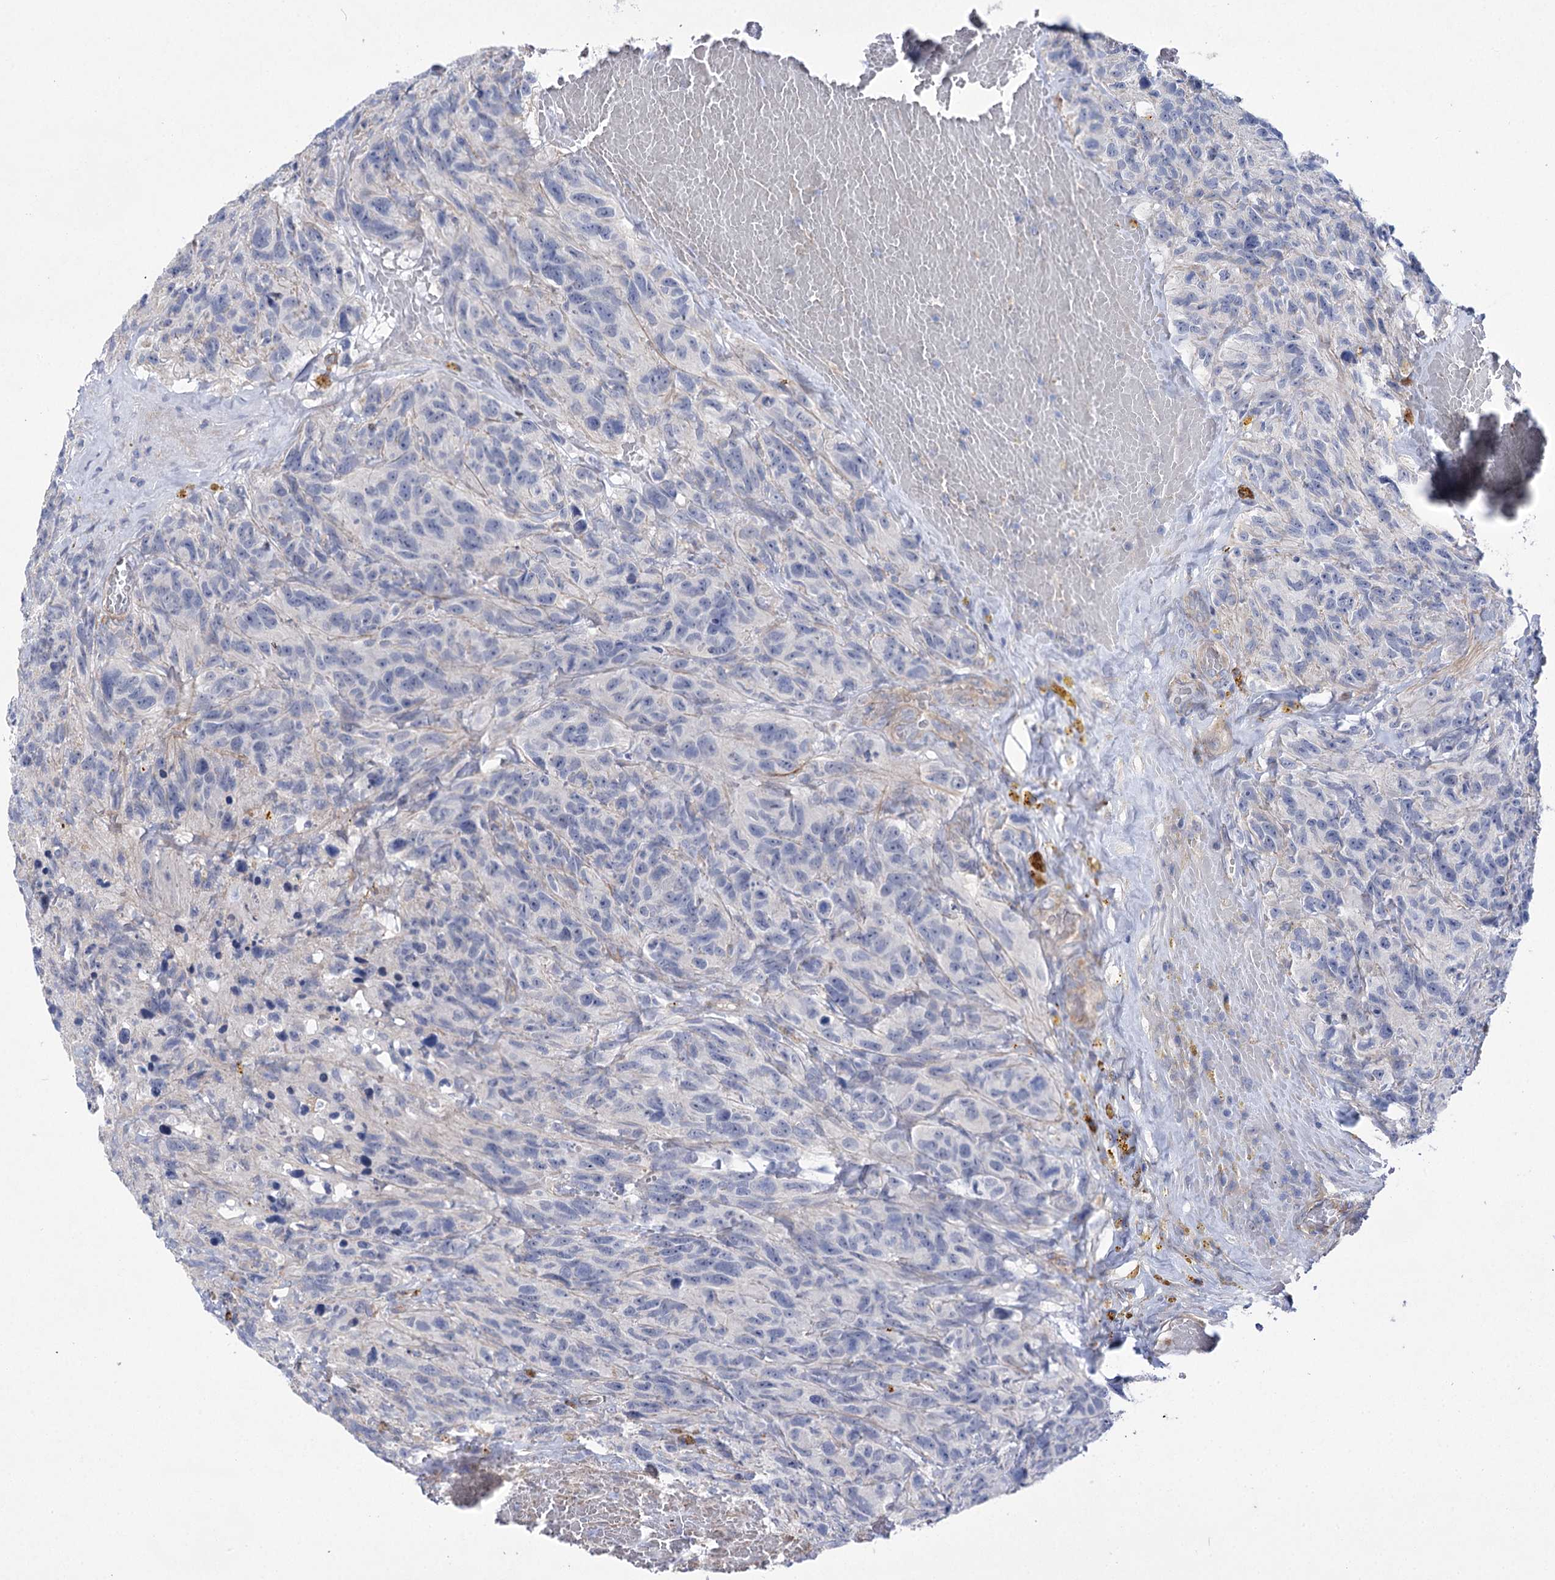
{"staining": {"intensity": "negative", "quantity": "none", "location": "none"}, "tissue": "glioma", "cell_type": "Tumor cells", "image_type": "cancer", "snomed": [{"axis": "morphology", "description": "Glioma, malignant, High grade"}, {"axis": "topography", "description": "Brain"}], "caption": "This histopathology image is of glioma stained with immunohistochemistry to label a protein in brown with the nuclei are counter-stained blue. There is no expression in tumor cells.", "gene": "THAP6", "patient": {"sex": "male", "age": 69}}